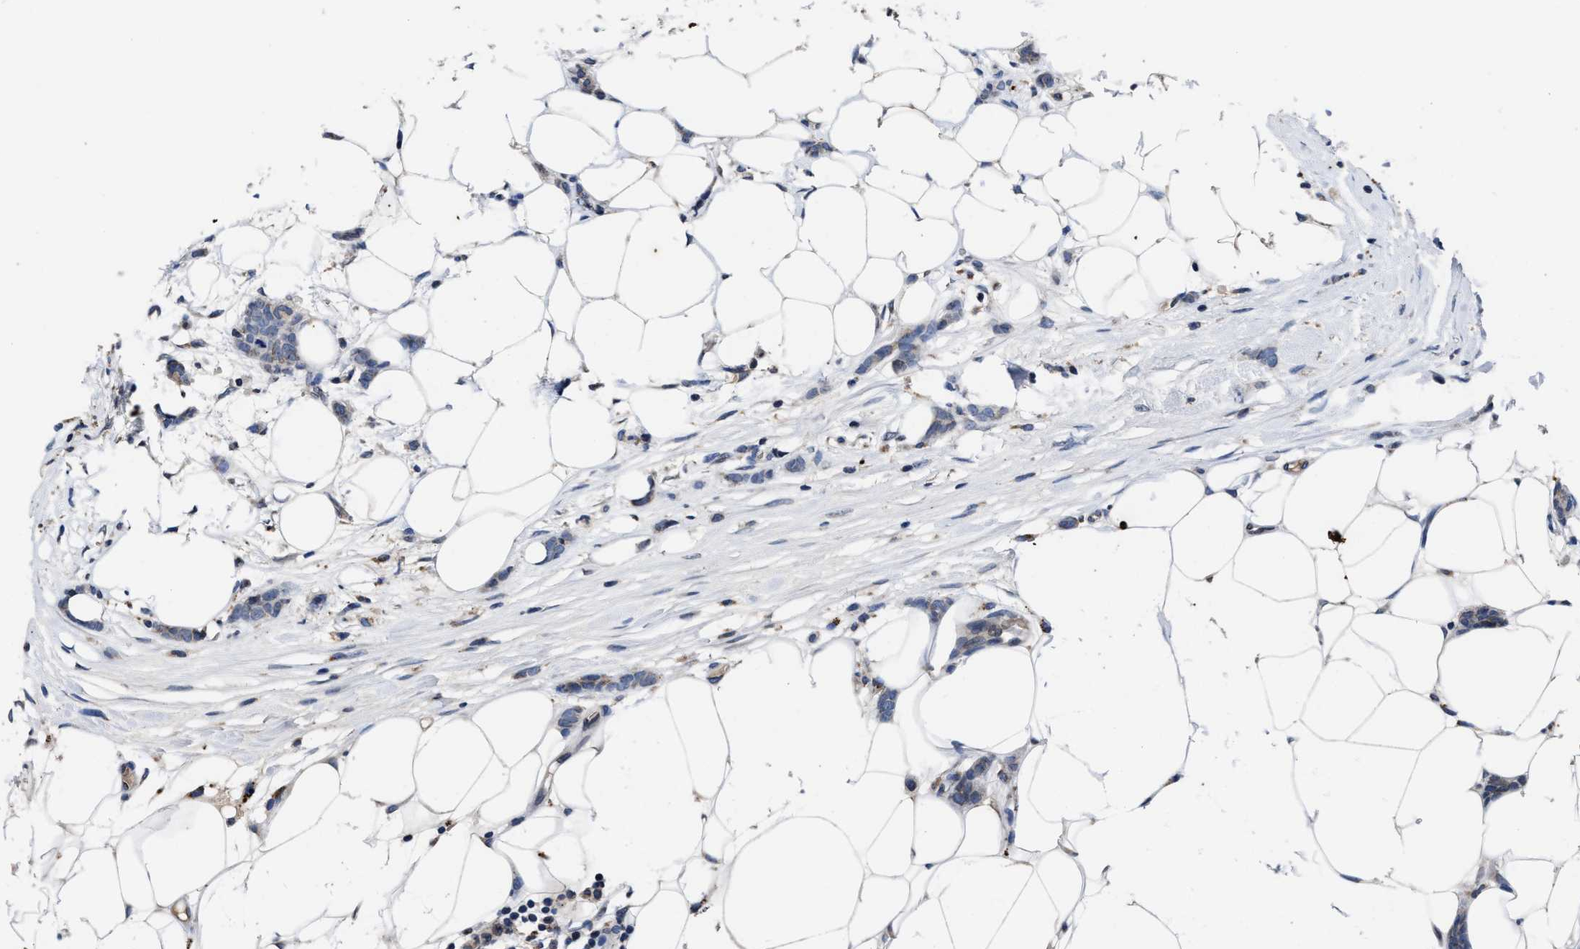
{"staining": {"intensity": "negative", "quantity": "none", "location": "none"}, "tissue": "breast cancer", "cell_type": "Tumor cells", "image_type": "cancer", "snomed": [{"axis": "morphology", "description": "Lobular carcinoma"}, {"axis": "topography", "description": "Skin"}, {"axis": "topography", "description": "Breast"}], "caption": "Immunohistochemical staining of human breast cancer (lobular carcinoma) reveals no significant staining in tumor cells.", "gene": "CACNA1D", "patient": {"sex": "female", "age": 46}}